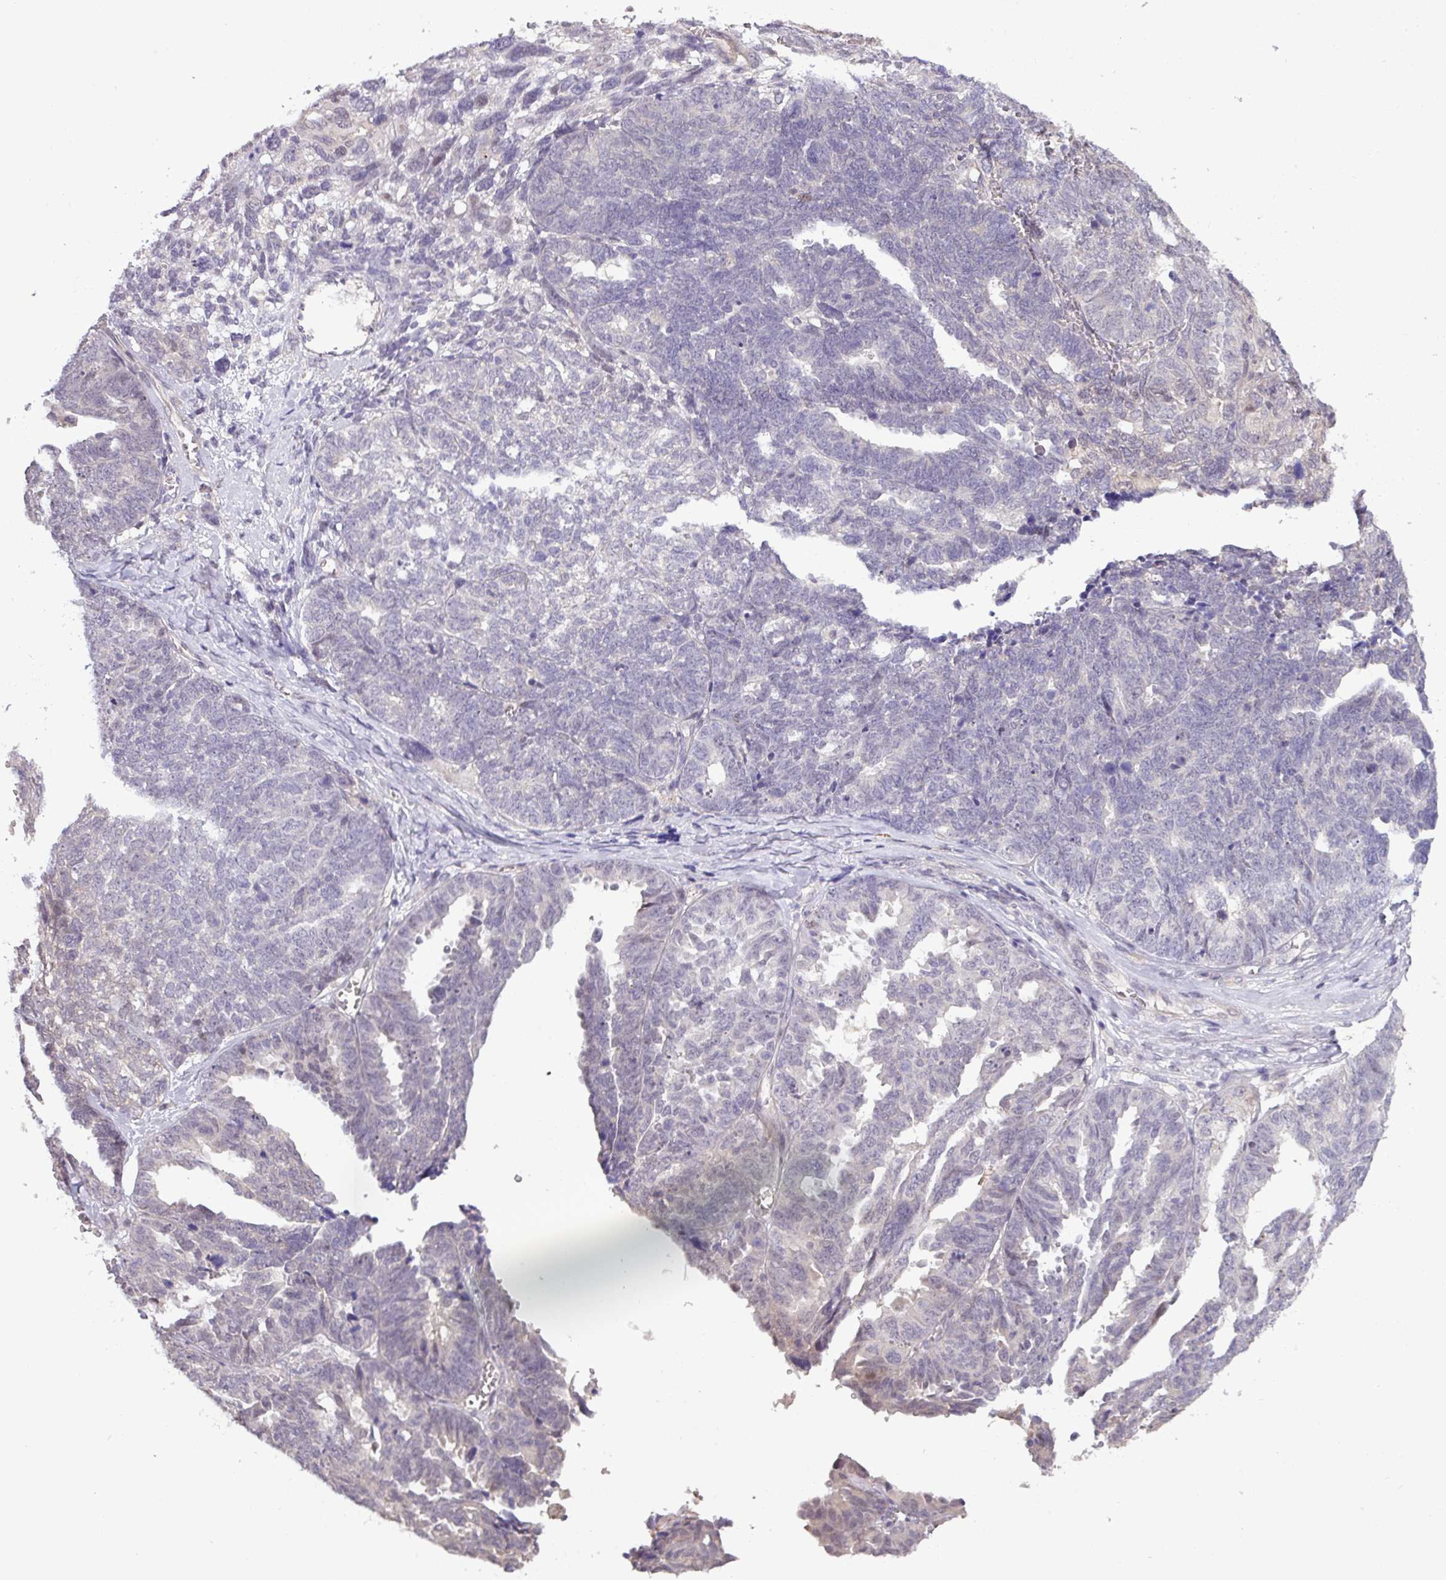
{"staining": {"intensity": "negative", "quantity": "none", "location": "none"}, "tissue": "ovarian cancer", "cell_type": "Tumor cells", "image_type": "cancer", "snomed": [{"axis": "morphology", "description": "Cystadenocarcinoma, serous, NOS"}, {"axis": "topography", "description": "Ovary"}], "caption": "This is an immunohistochemistry histopathology image of human ovarian cancer. There is no positivity in tumor cells.", "gene": "RIPPLY1", "patient": {"sex": "female", "age": 79}}